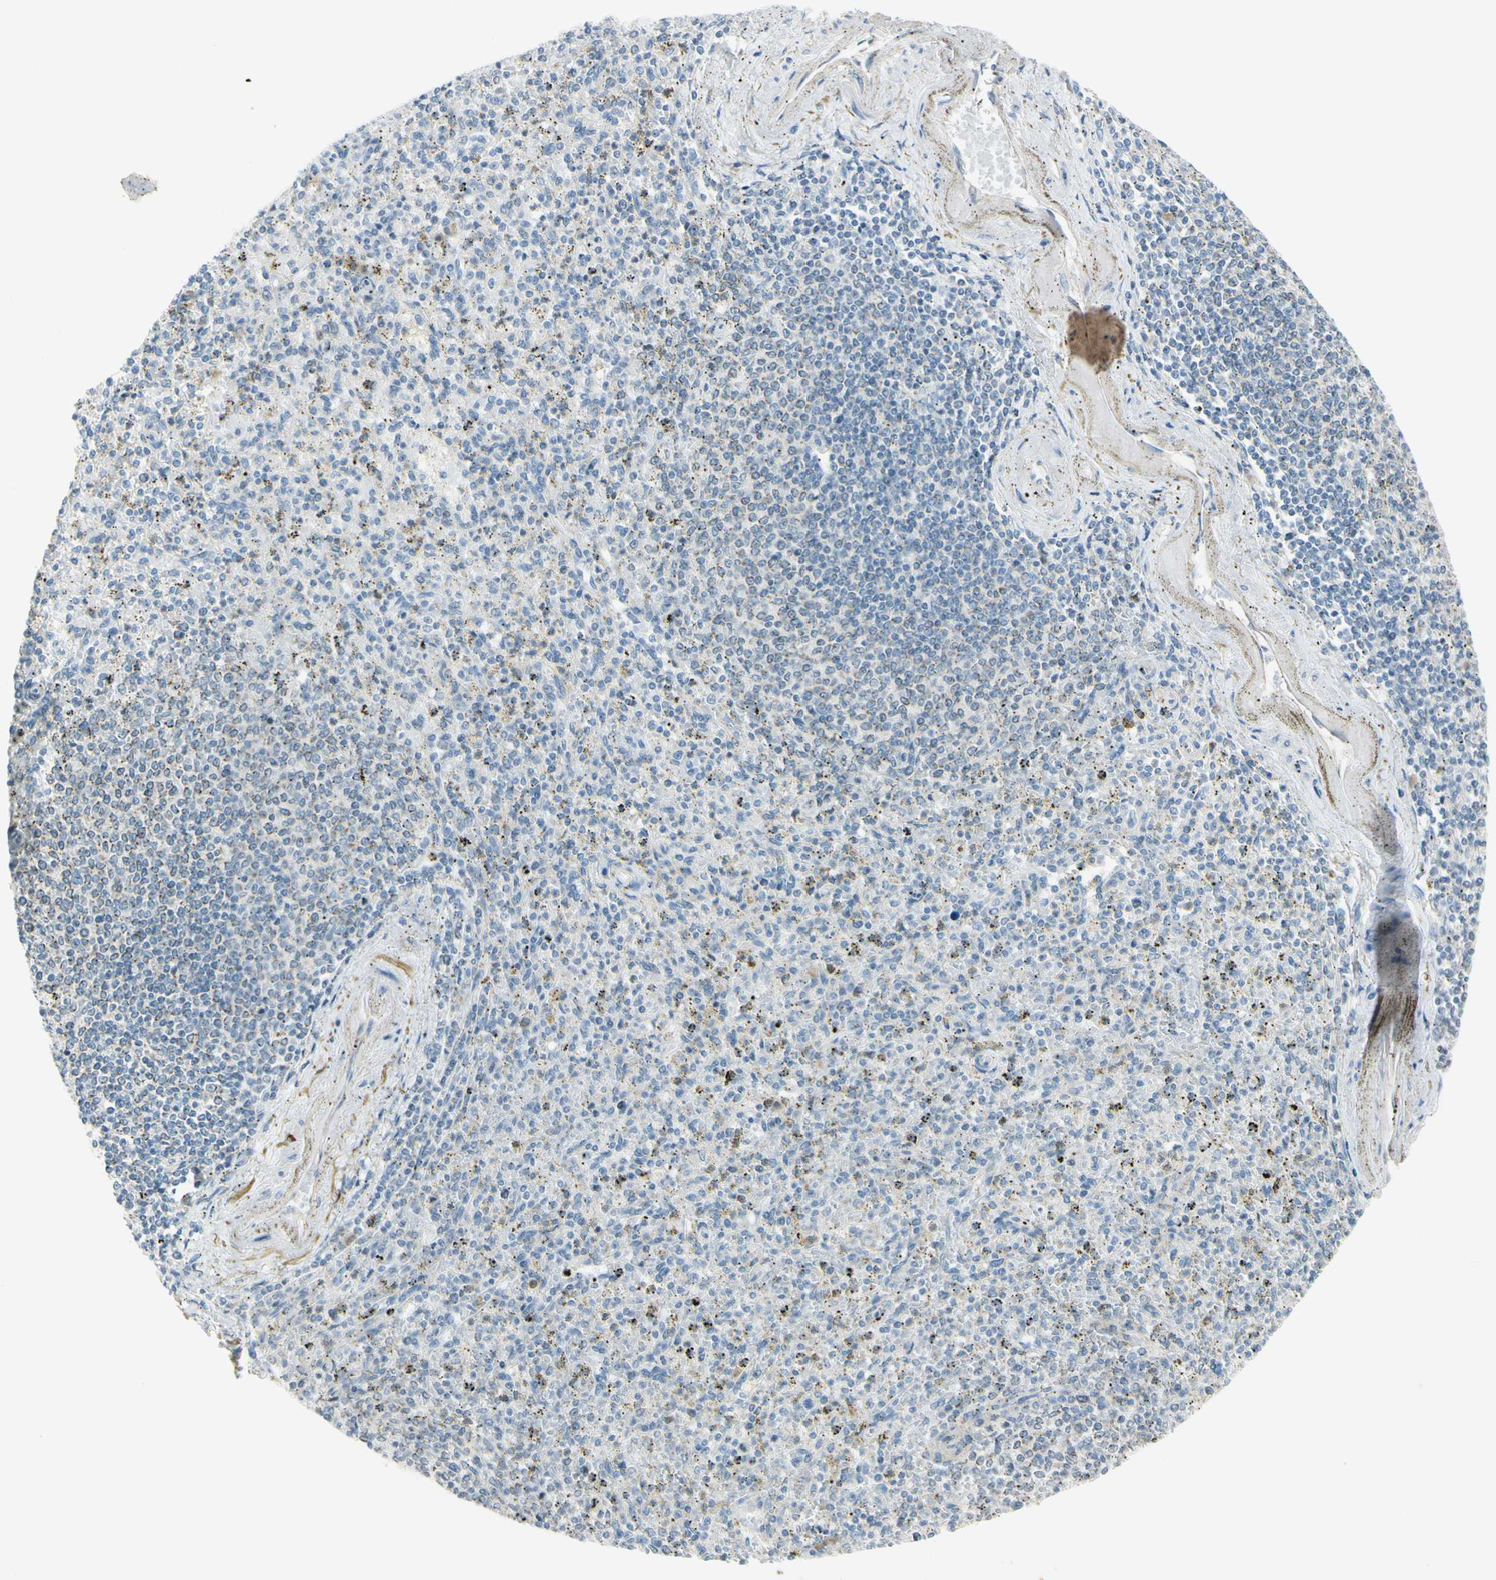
{"staining": {"intensity": "negative", "quantity": "none", "location": "none"}, "tissue": "spleen", "cell_type": "Cells in red pulp", "image_type": "normal", "snomed": [{"axis": "morphology", "description": "Normal tissue, NOS"}, {"axis": "topography", "description": "Spleen"}], "caption": "Immunohistochemistry (IHC) photomicrograph of unremarkable spleen: human spleen stained with DAB (3,3'-diaminobenzidine) displays no significant protein staining in cells in red pulp.", "gene": "GALNT5", "patient": {"sex": "male", "age": 72}}